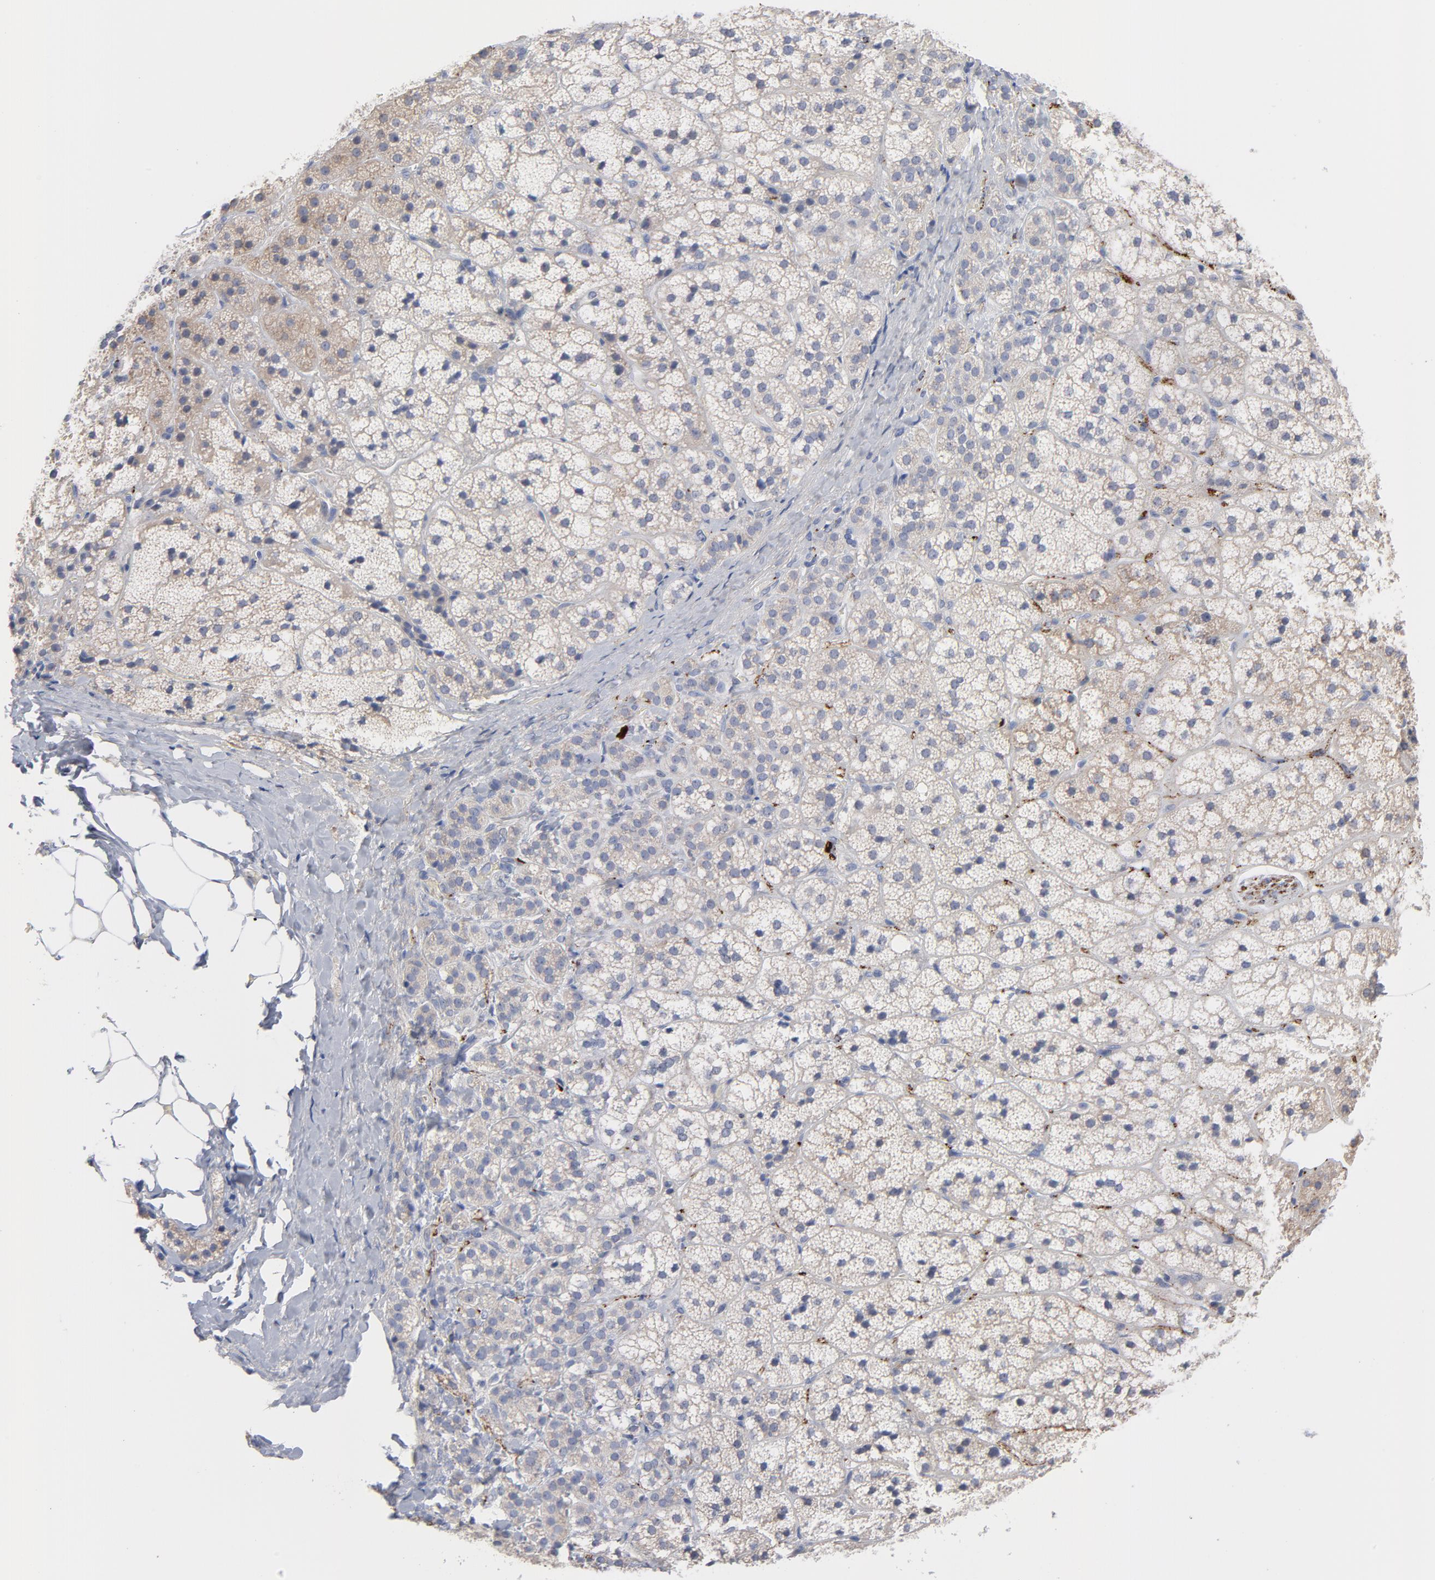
{"staining": {"intensity": "weak", "quantity": "<25%", "location": "cytoplasmic/membranous"}, "tissue": "adrenal gland", "cell_type": "Glandular cells", "image_type": "normal", "snomed": [{"axis": "morphology", "description": "Normal tissue, NOS"}, {"axis": "topography", "description": "Adrenal gland"}], "caption": "A photomicrograph of adrenal gland stained for a protein reveals no brown staining in glandular cells. The staining was performed using DAB (3,3'-diaminobenzidine) to visualize the protein expression in brown, while the nuclei were stained in blue with hematoxylin (Magnification: 20x).", "gene": "CPE", "patient": {"sex": "female", "age": 44}}